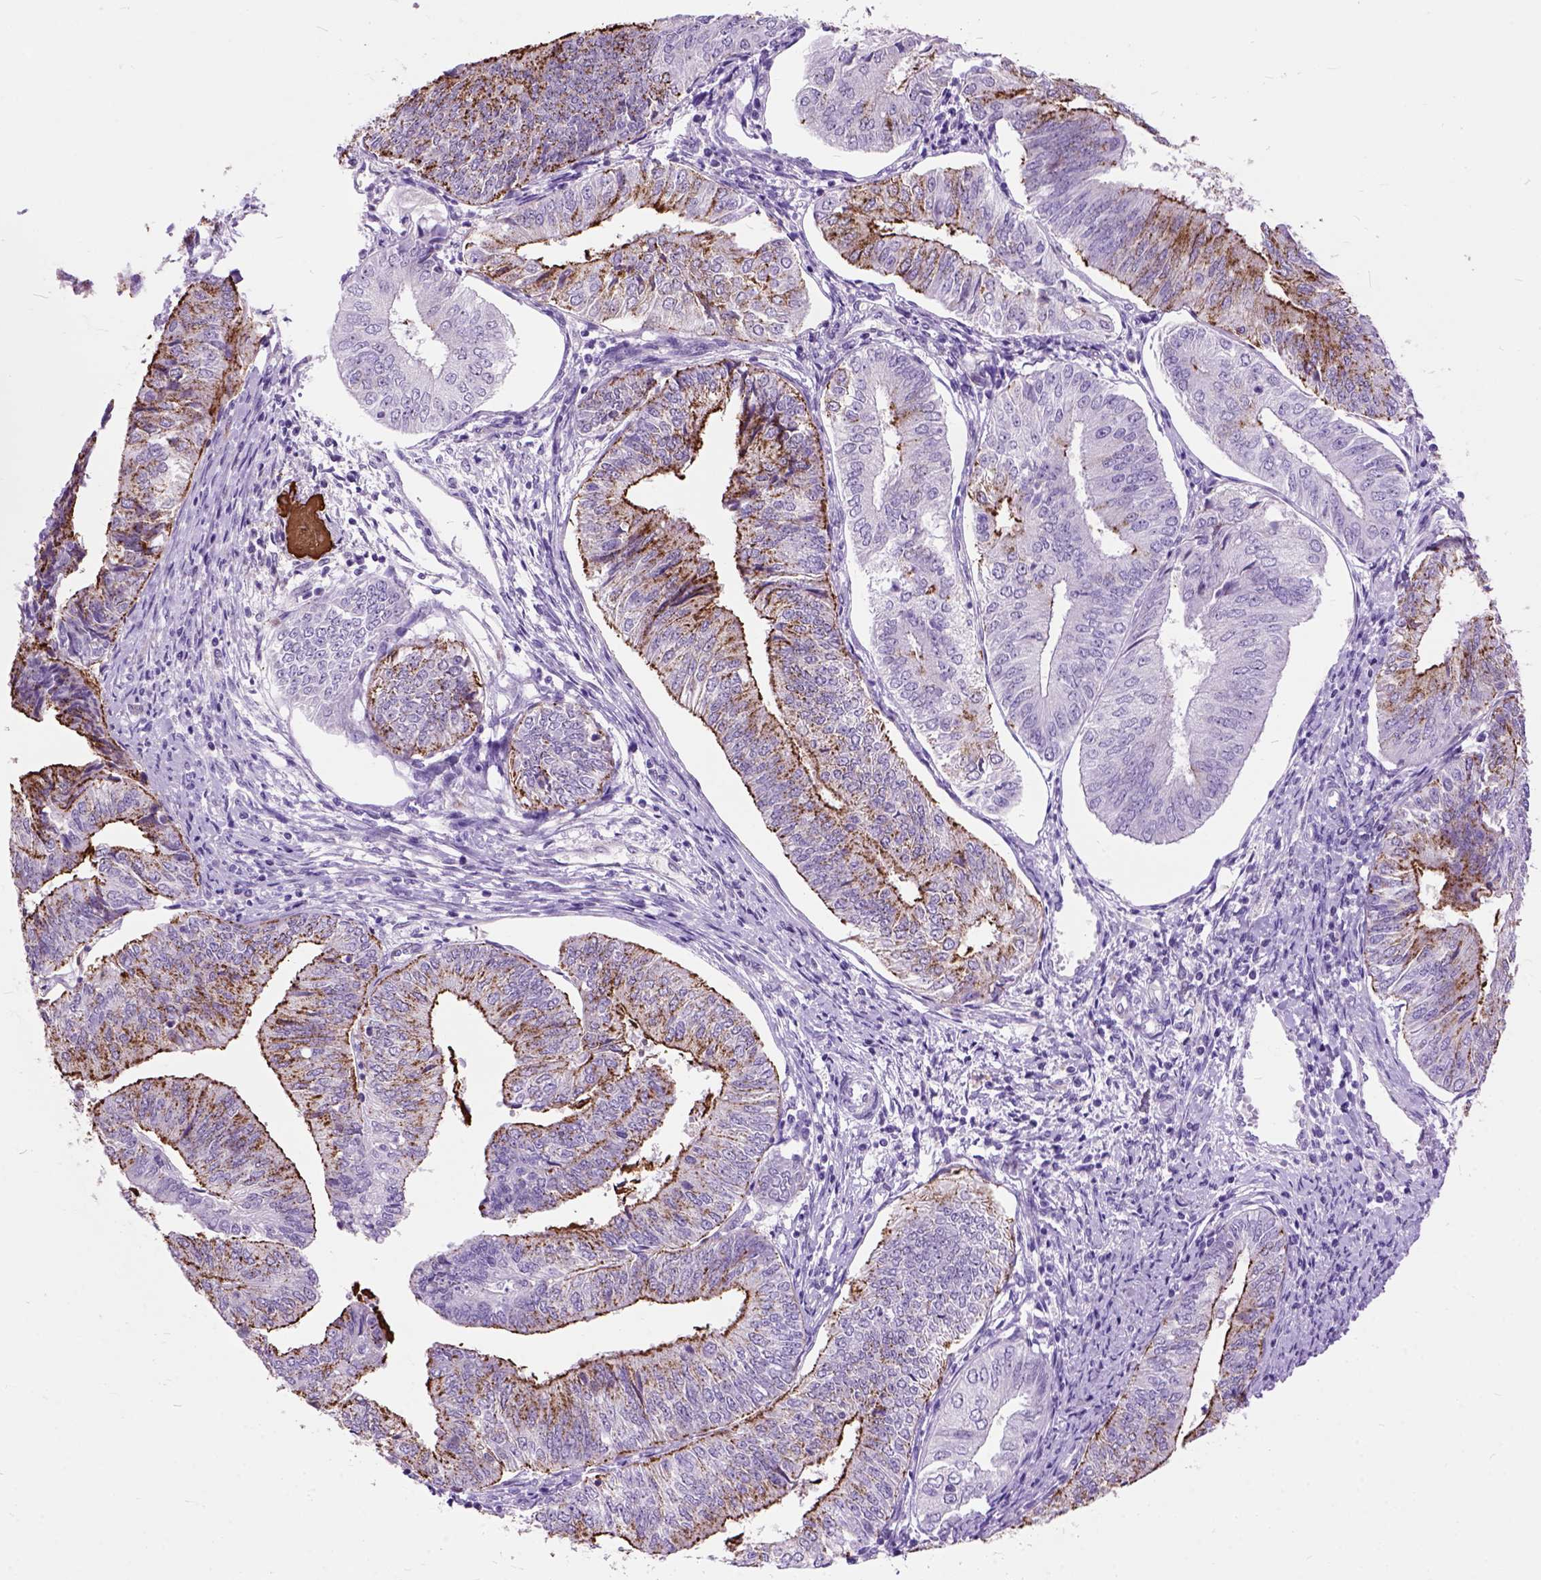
{"staining": {"intensity": "strong", "quantity": "25%-75%", "location": "cytoplasmic/membranous"}, "tissue": "endometrial cancer", "cell_type": "Tumor cells", "image_type": "cancer", "snomed": [{"axis": "morphology", "description": "Adenocarcinoma, NOS"}, {"axis": "topography", "description": "Endometrium"}], "caption": "Strong cytoplasmic/membranous staining for a protein is seen in about 25%-75% of tumor cells of endometrial adenocarcinoma using IHC.", "gene": "MAPT", "patient": {"sex": "female", "age": 58}}